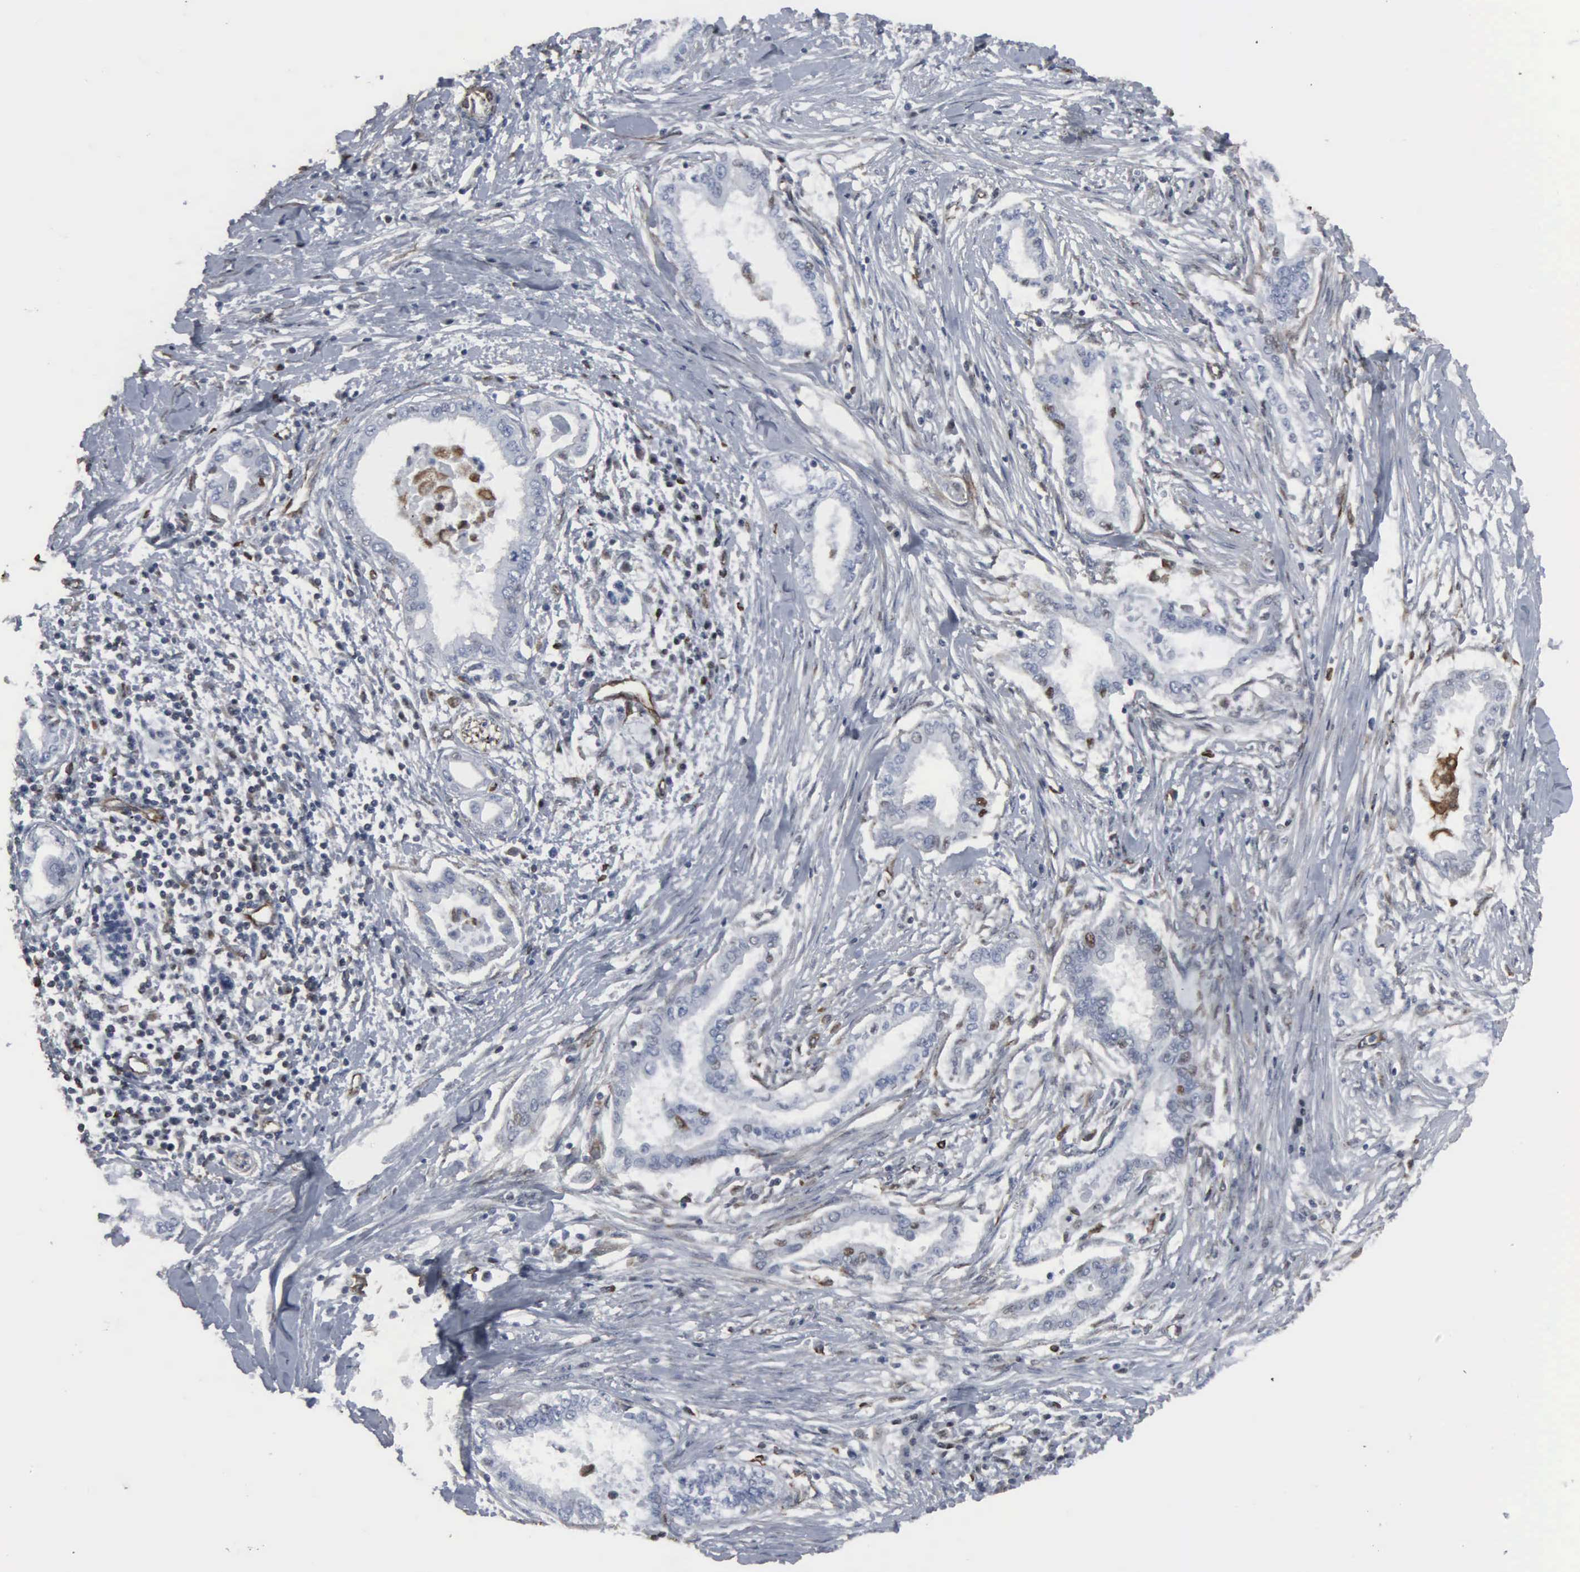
{"staining": {"intensity": "weak", "quantity": "<25%", "location": "nuclear"}, "tissue": "pancreatic cancer", "cell_type": "Tumor cells", "image_type": "cancer", "snomed": [{"axis": "morphology", "description": "Adenocarcinoma, NOS"}, {"axis": "topography", "description": "Pancreas"}], "caption": "The image reveals no significant staining in tumor cells of pancreatic cancer (adenocarcinoma). (DAB immunohistochemistry with hematoxylin counter stain).", "gene": "CCNE1", "patient": {"sex": "female", "age": 64}}